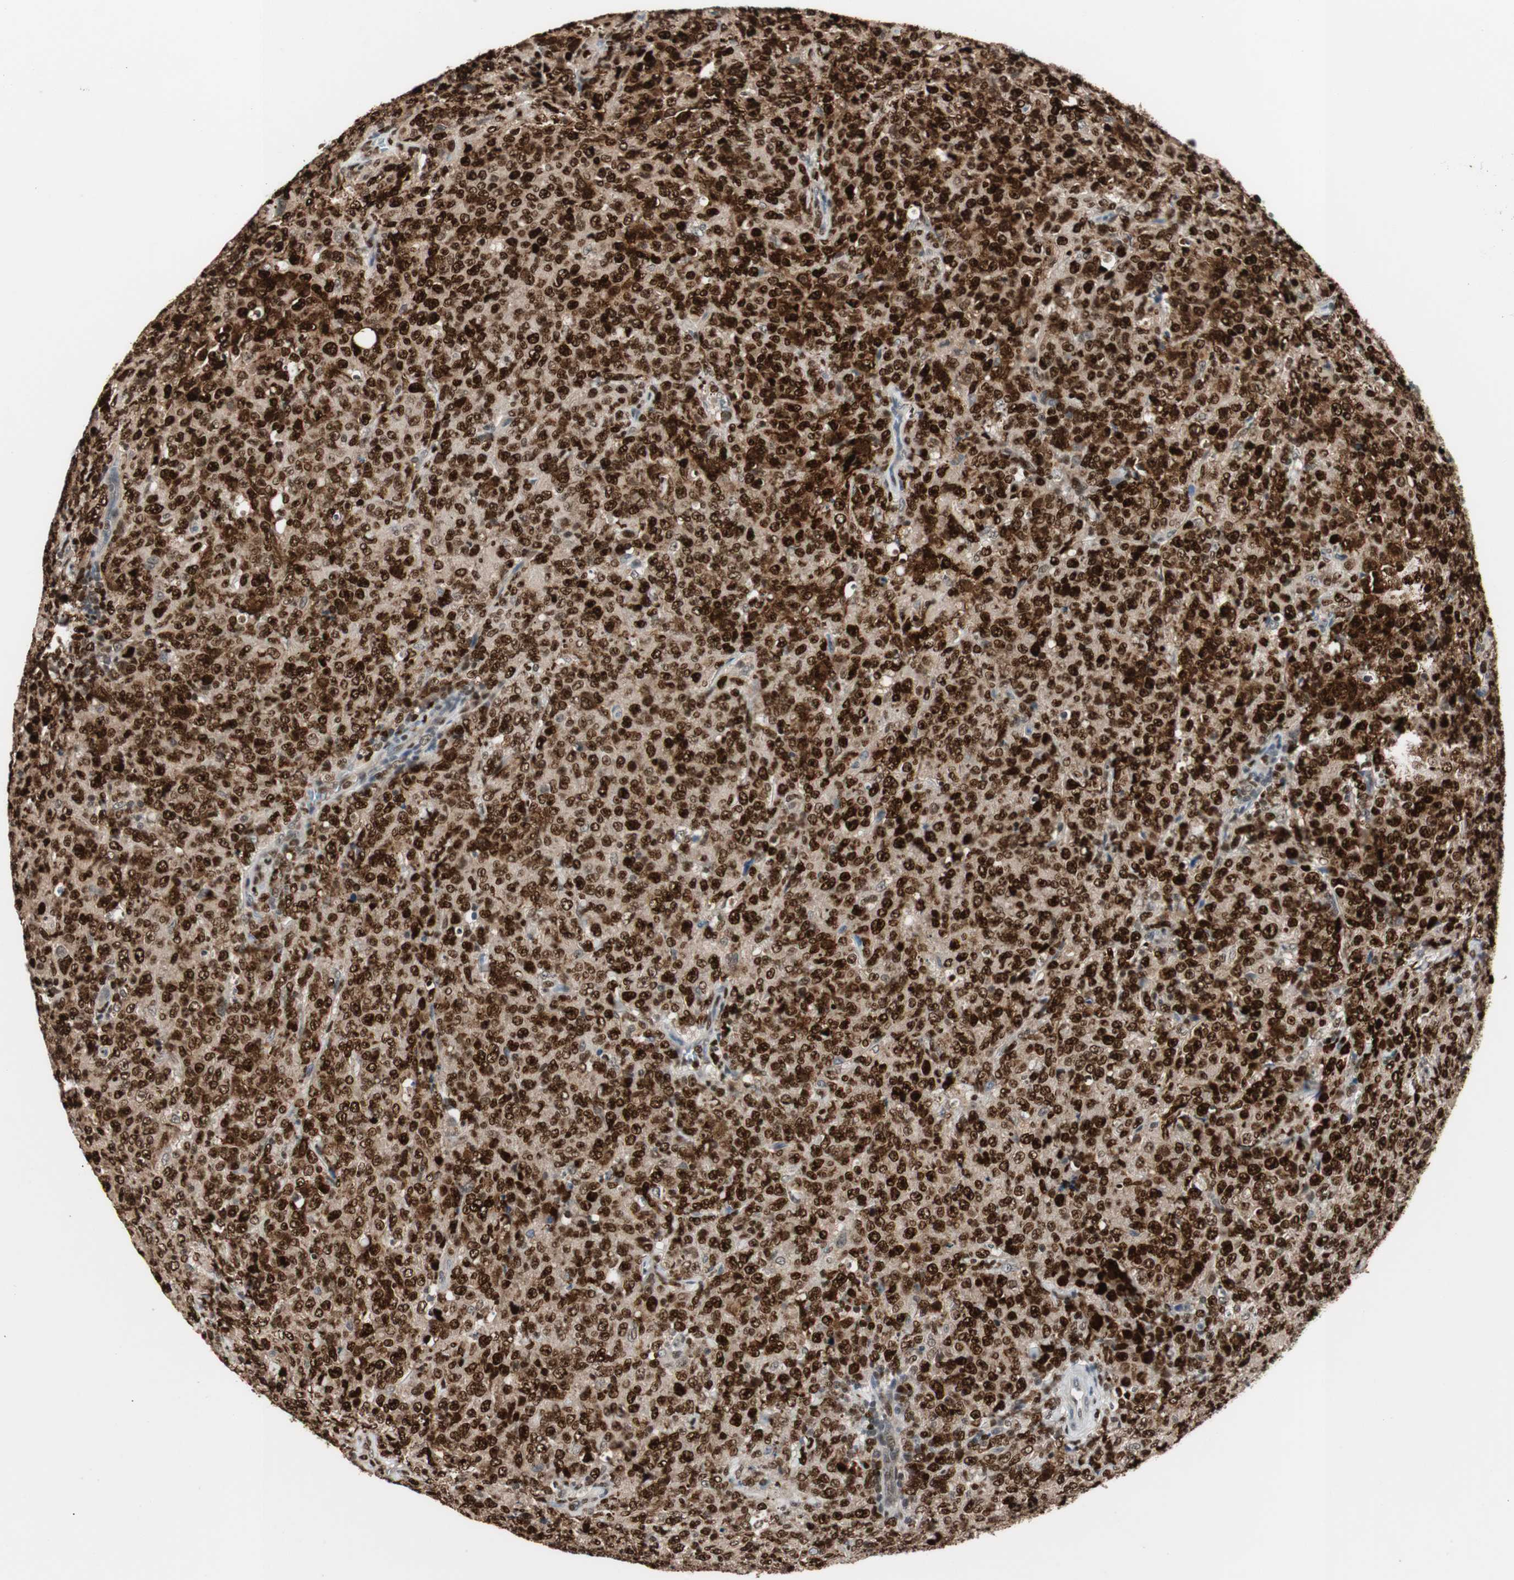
{"staining": {"intensity": "strong", "quantity": ">75%", "location": "nuclear"}, "tissue": "lymphoma", "cell_type": "Tumor cells", "image_type": "cancer", "snomed": [{"axis": "morphology", "description": "Malignant lymphoma, non-Hodgkin's type, High grade"}, {"axis": "topography", "description": "Tonsil"}], "caption": "Lymphoma was stained to show a protein in brown. There is high levels of strong nuclear expression in about >75% of tumor cells.", "gene": "FEN1", "patient": {"sex": "female", "age": 36}}